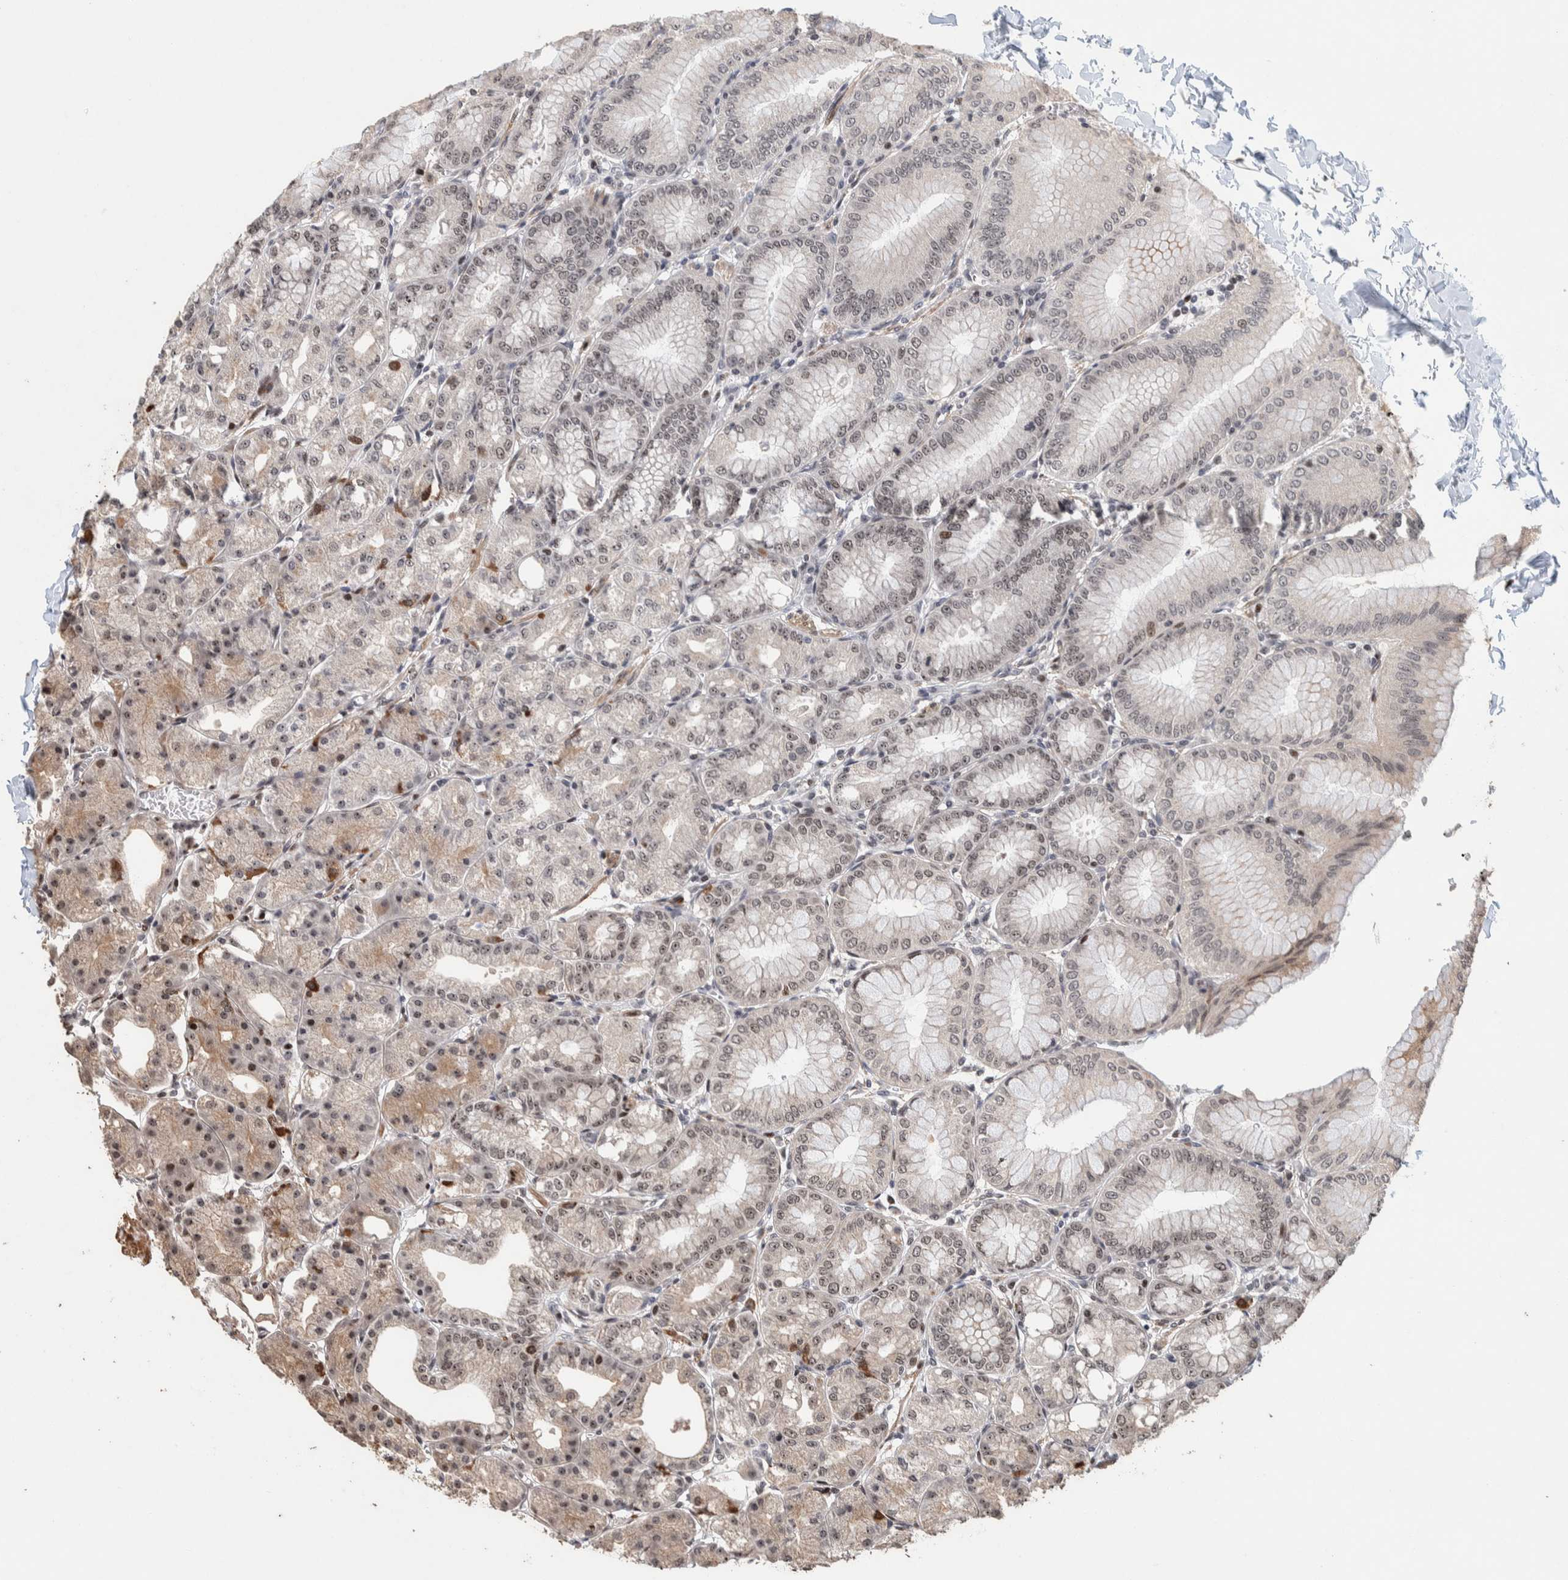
{"staining": {"intensity": "strong", "quantity": "25%-75%", "location": "nuclear"}, "tissue": "stomach", "cell_type": "Glandular cells", "image_type": "normal", "snomed": [{"axis": "morphology", "description": "Normal tissue, NOS"}, {"axis": "topography", "description": "Stomach, lower"}], "caption": "Immunohistochemical staining of benign human stomach exhibits 25%-75% levels of strong nuclear protein staining in about 25%-75% of glandular cells.", "gene": "CHD4", "patient": {"sex": "male", "age": 71}}